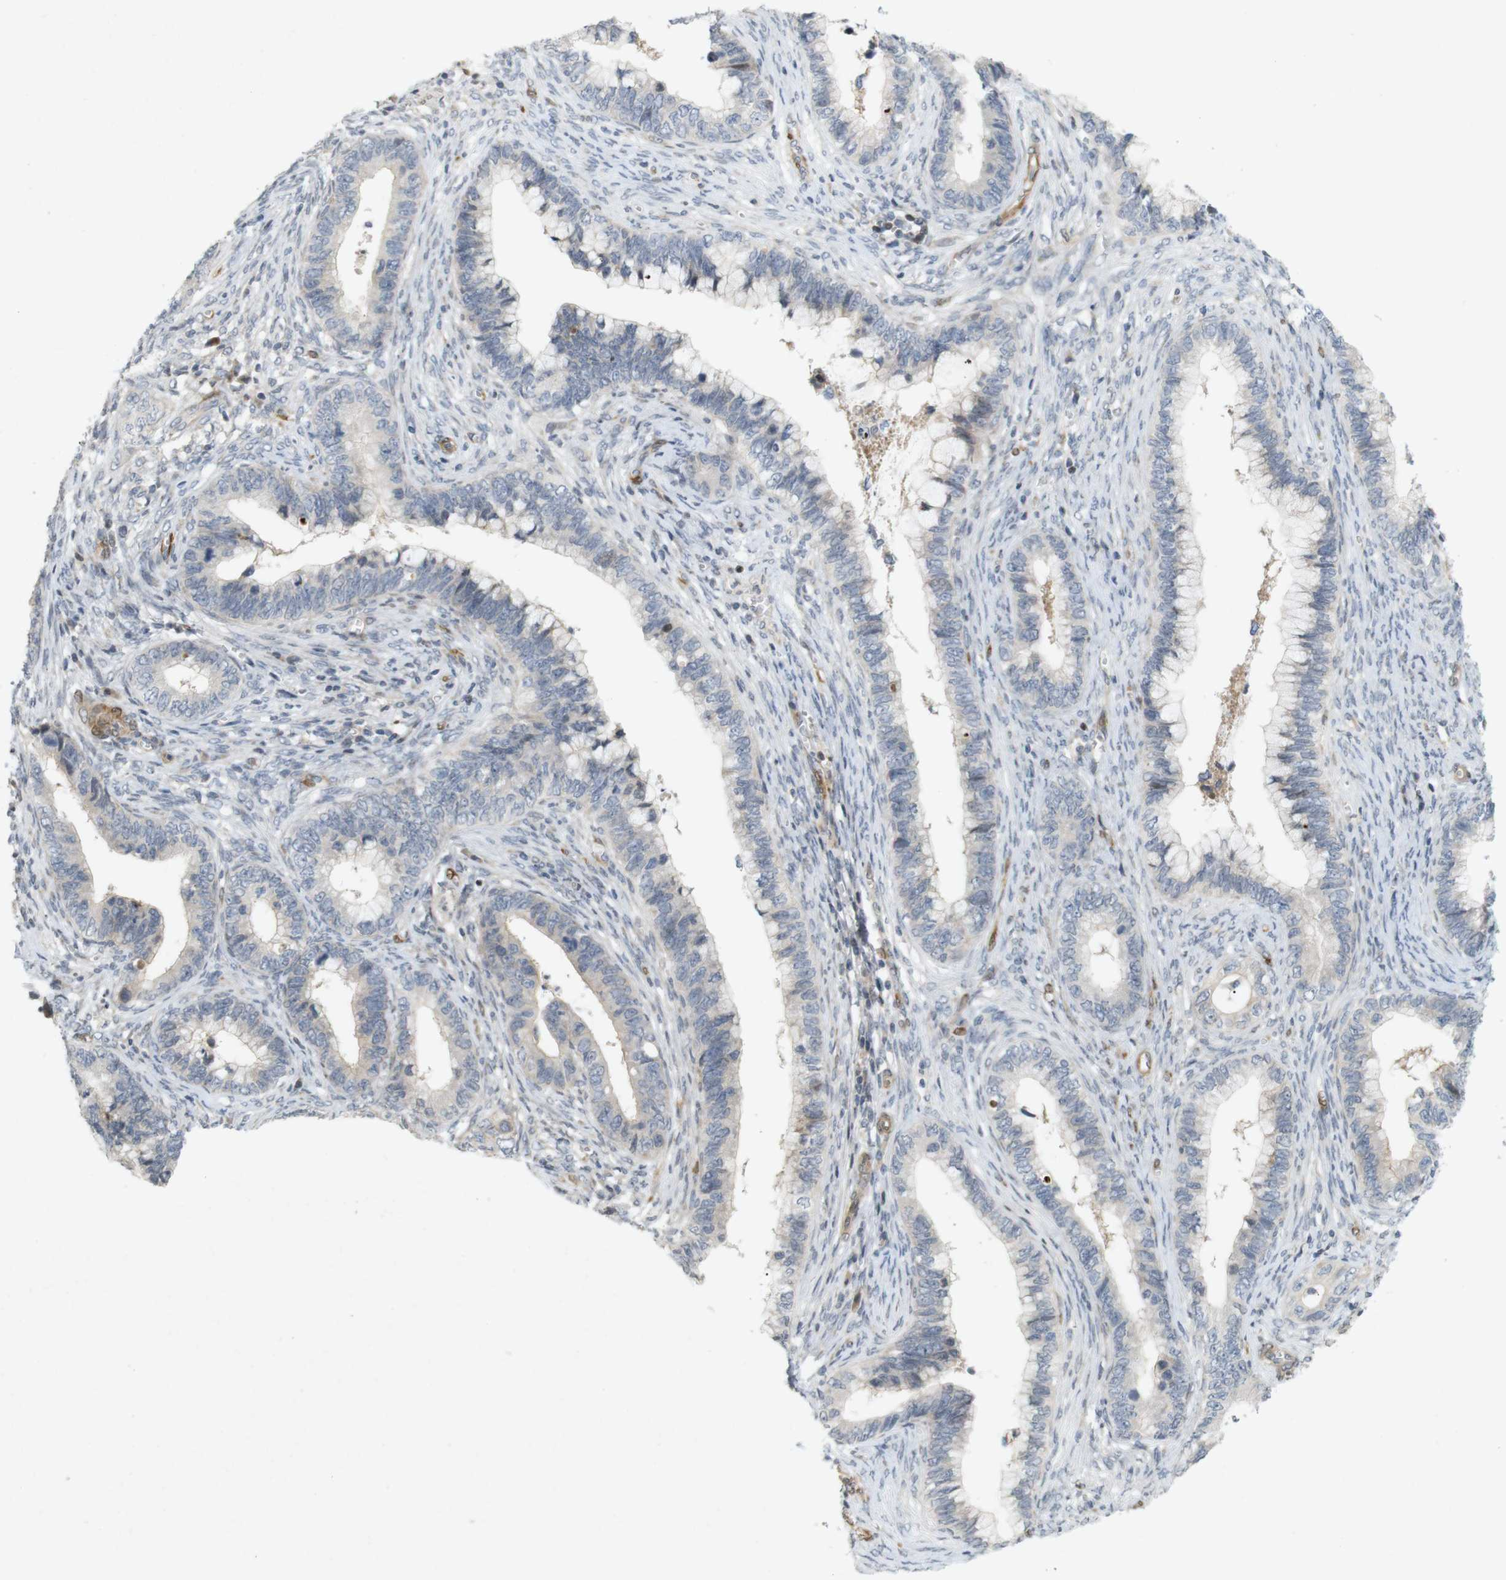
{"staining": {"intensity": "negative", "quantity": "none", "location": "none"}, "tissue": "cervical cancer", "cell_type": "Tumor cells", "image_type": "cancer", "snomed": [{"axis": "morphology", "description": "Adenocarcinoma, NOS"}, {"axis": "topography", "description": "Cervix"}], "caption": "DAB (3,3'-diaminobenzidine) immunohistochemical staining of human cervical cancer (adenocarcinoma) shows no significant expression in tumor cells.", "gene": "PPP1R14A", "patient": {"sex": "female", "age": 44}}